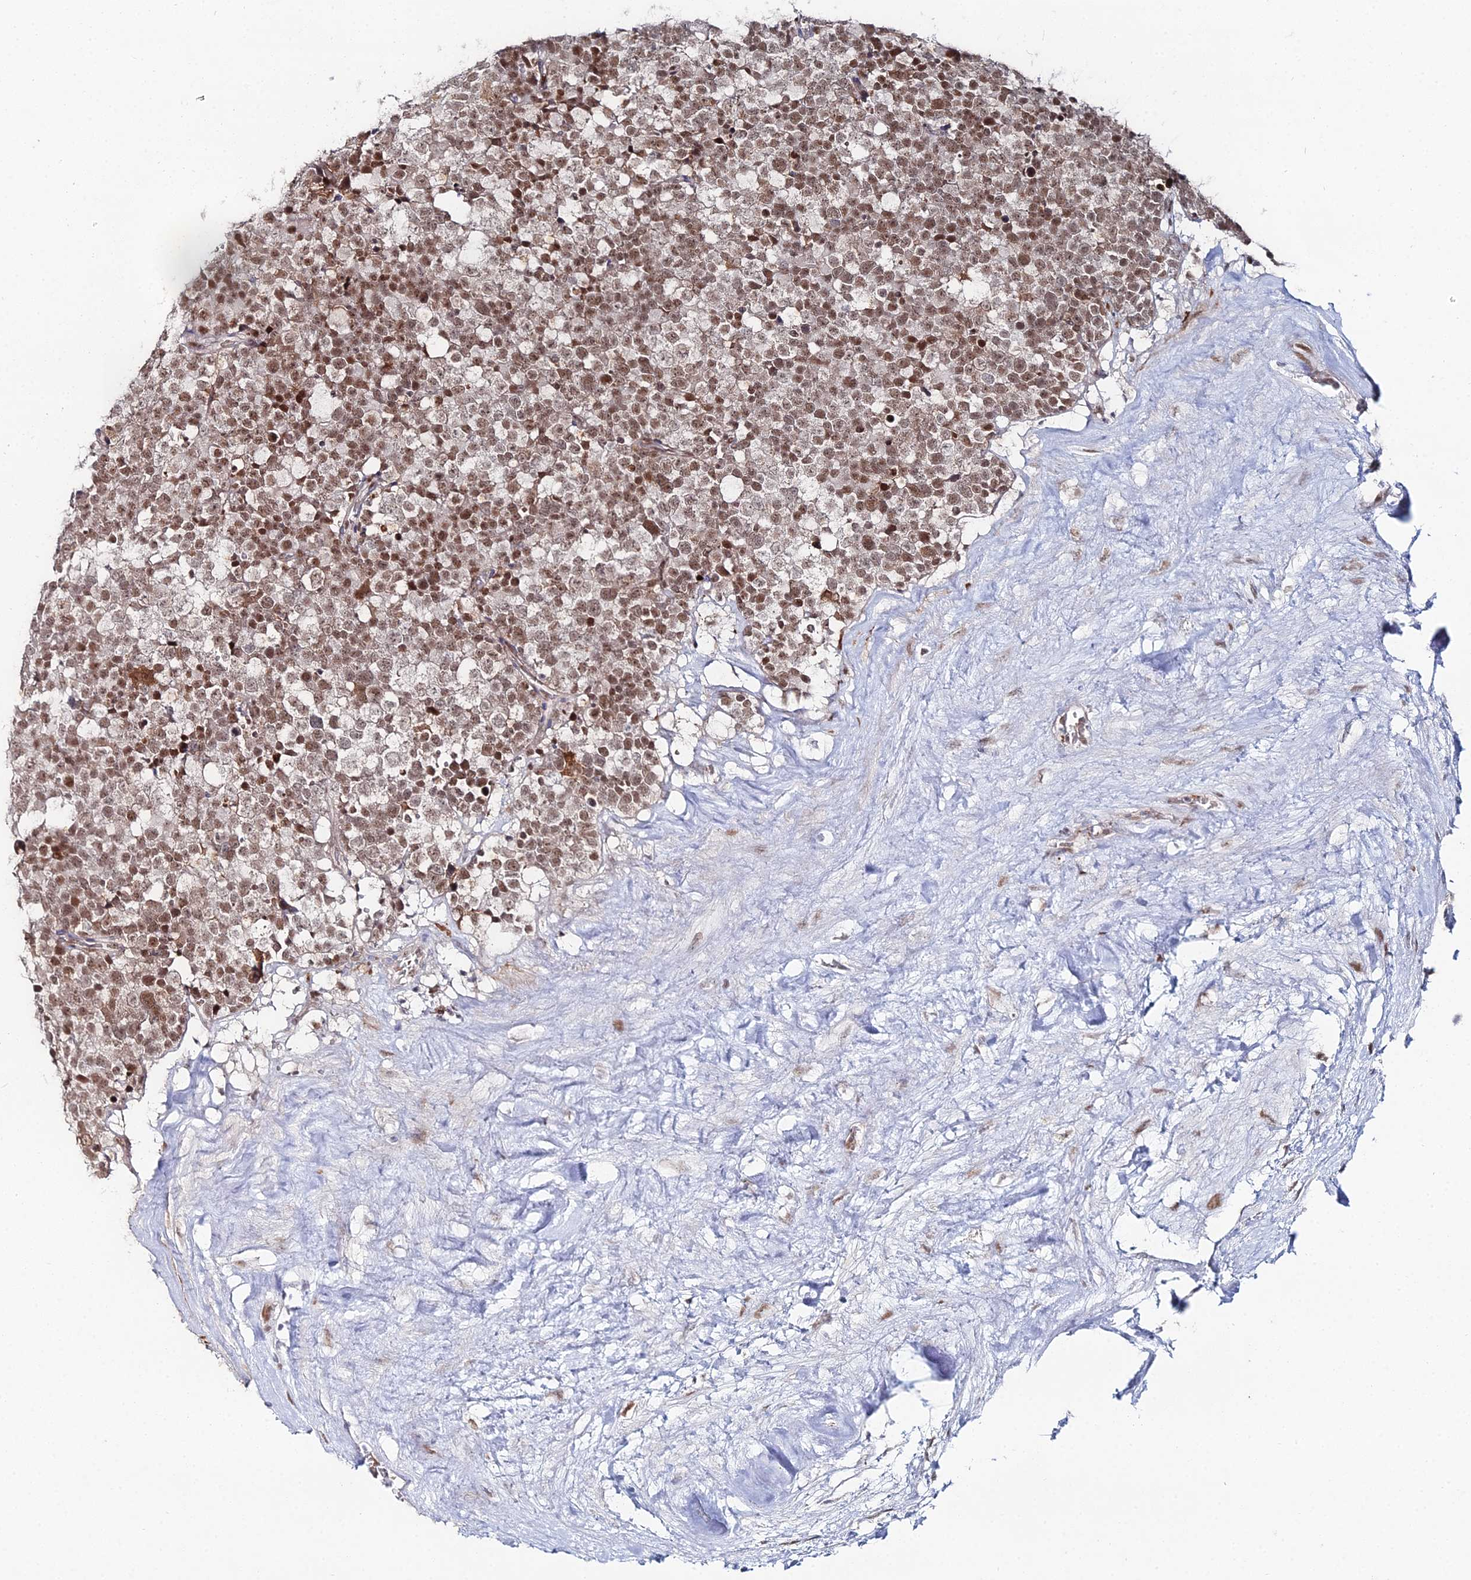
{"staining": {"intensity": "moderate", "quantity": ">75%", "location": "nuclear"}, "tissue": "testis cancer", "cell_type": "Tumor cells", "image_type": "cancer", "snomed": [{"axis": "morphology", "description": "Seminoma, NOS"}, {"axis": "topography", "description": "Testis"}], "caption": "Testis cancer stained with immunohistochemistry (IHC) shows moderate nuclear staining in about >75% of tumor cells. The staining was performed using DAB (3,3'-diaminobenzidine) to visualize the protein expression in brown, while the nuclei were stained in blue with hematoxylin (Magnification: 20x).", "gene": "GSC2", "patient": {"sex": "male", "age": 71}}